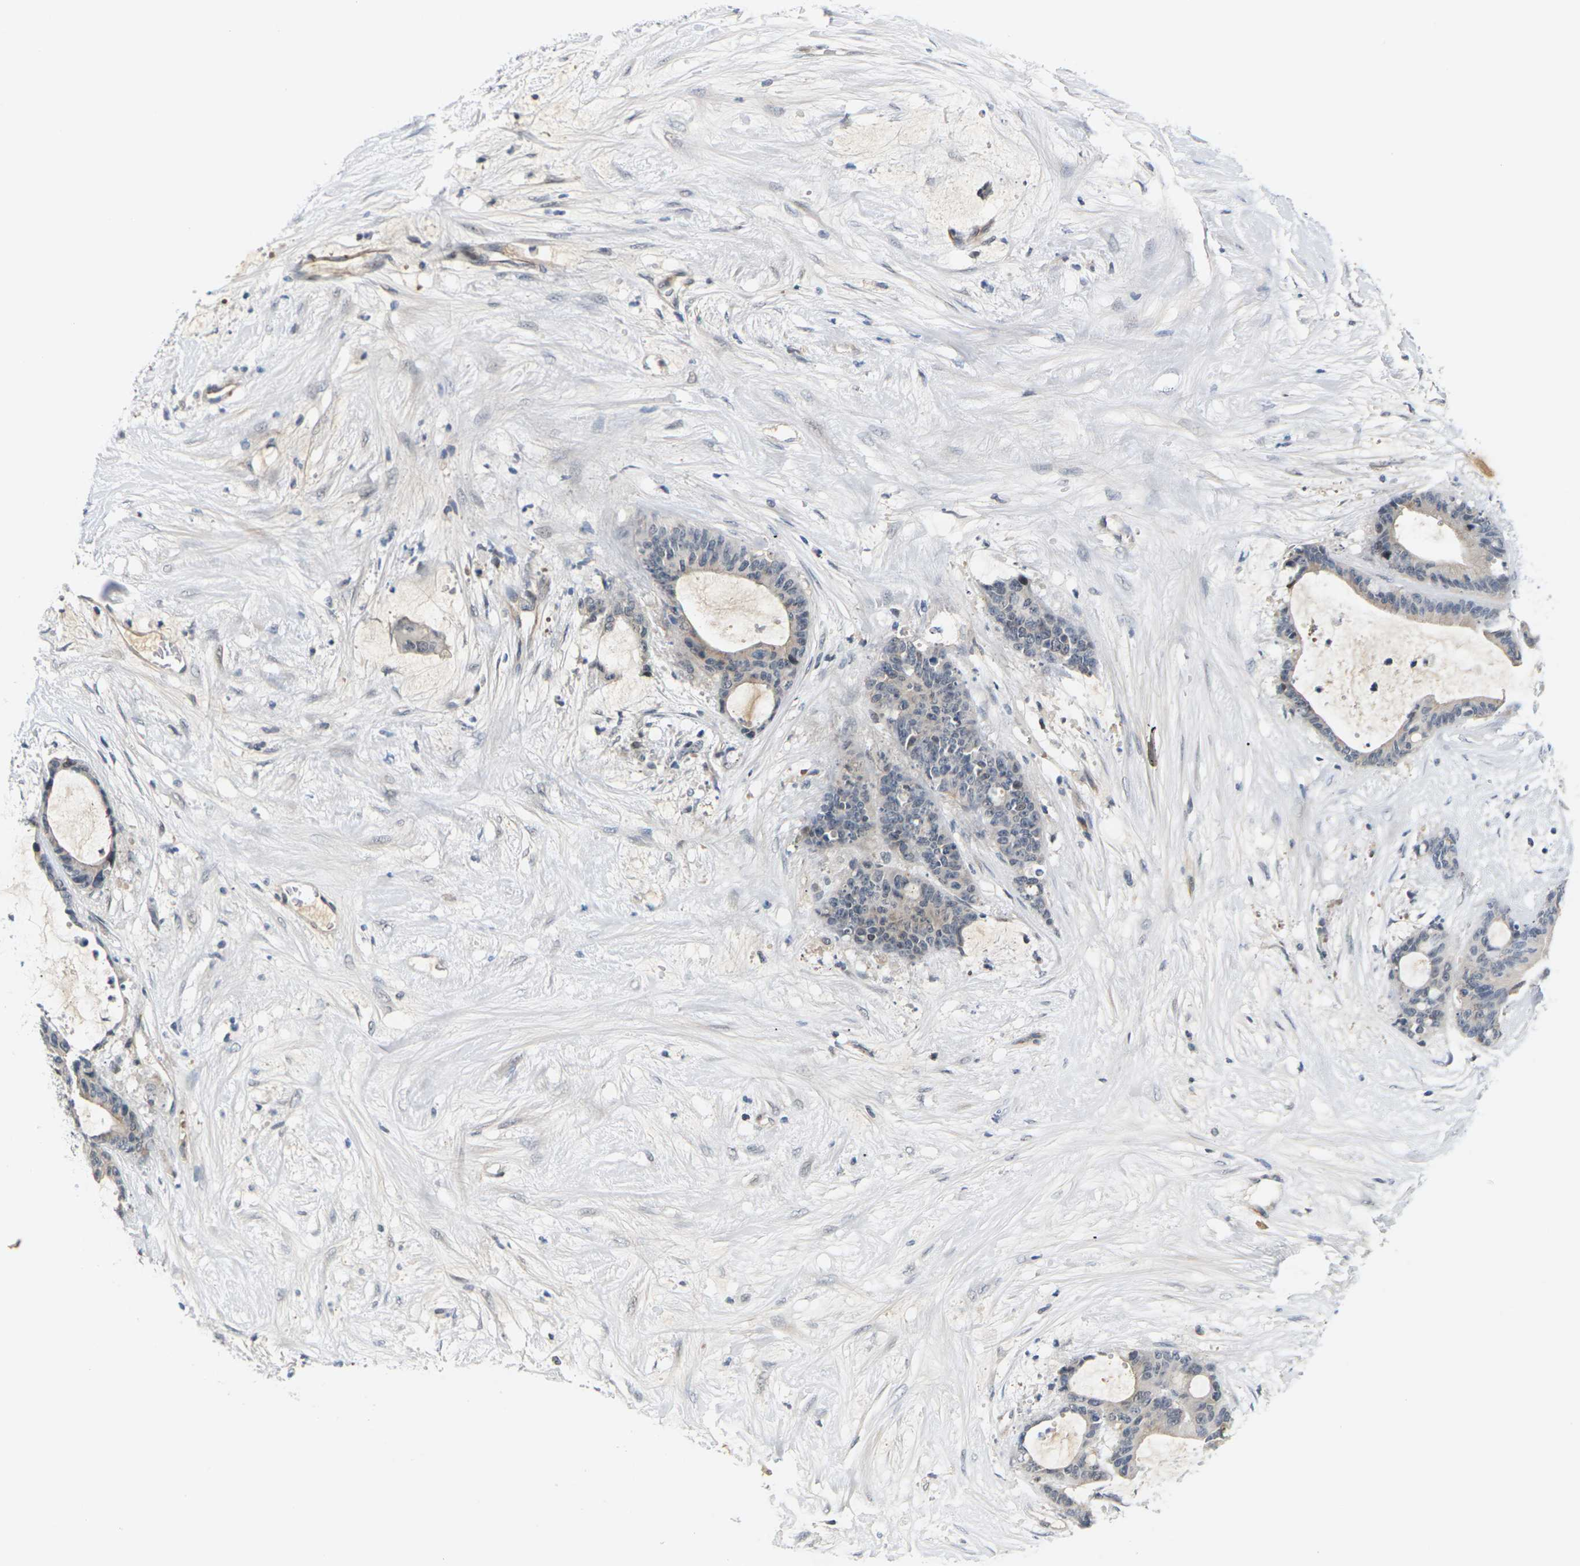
{"staining": {"intensity": "weak", "quantity": "25%-75%", "location": "cytoplasmic/membranous"}, "tissue": "liver cancer", "cell_type": "Tumor cells", "image_type": "cancer", "snomed": [{"axis": "morphology", "description": "Cholangiocarcinoma"}, {"axis": "topography", "description": "Liver"}], "caption": "Liver cancer stained for a protein (brown) shows weak cytoplasmic/membranous positive staining in about 25%-75% of tumor cells.", "gene": "PKP2", "patient": {"sex": "female", "age": 73}}